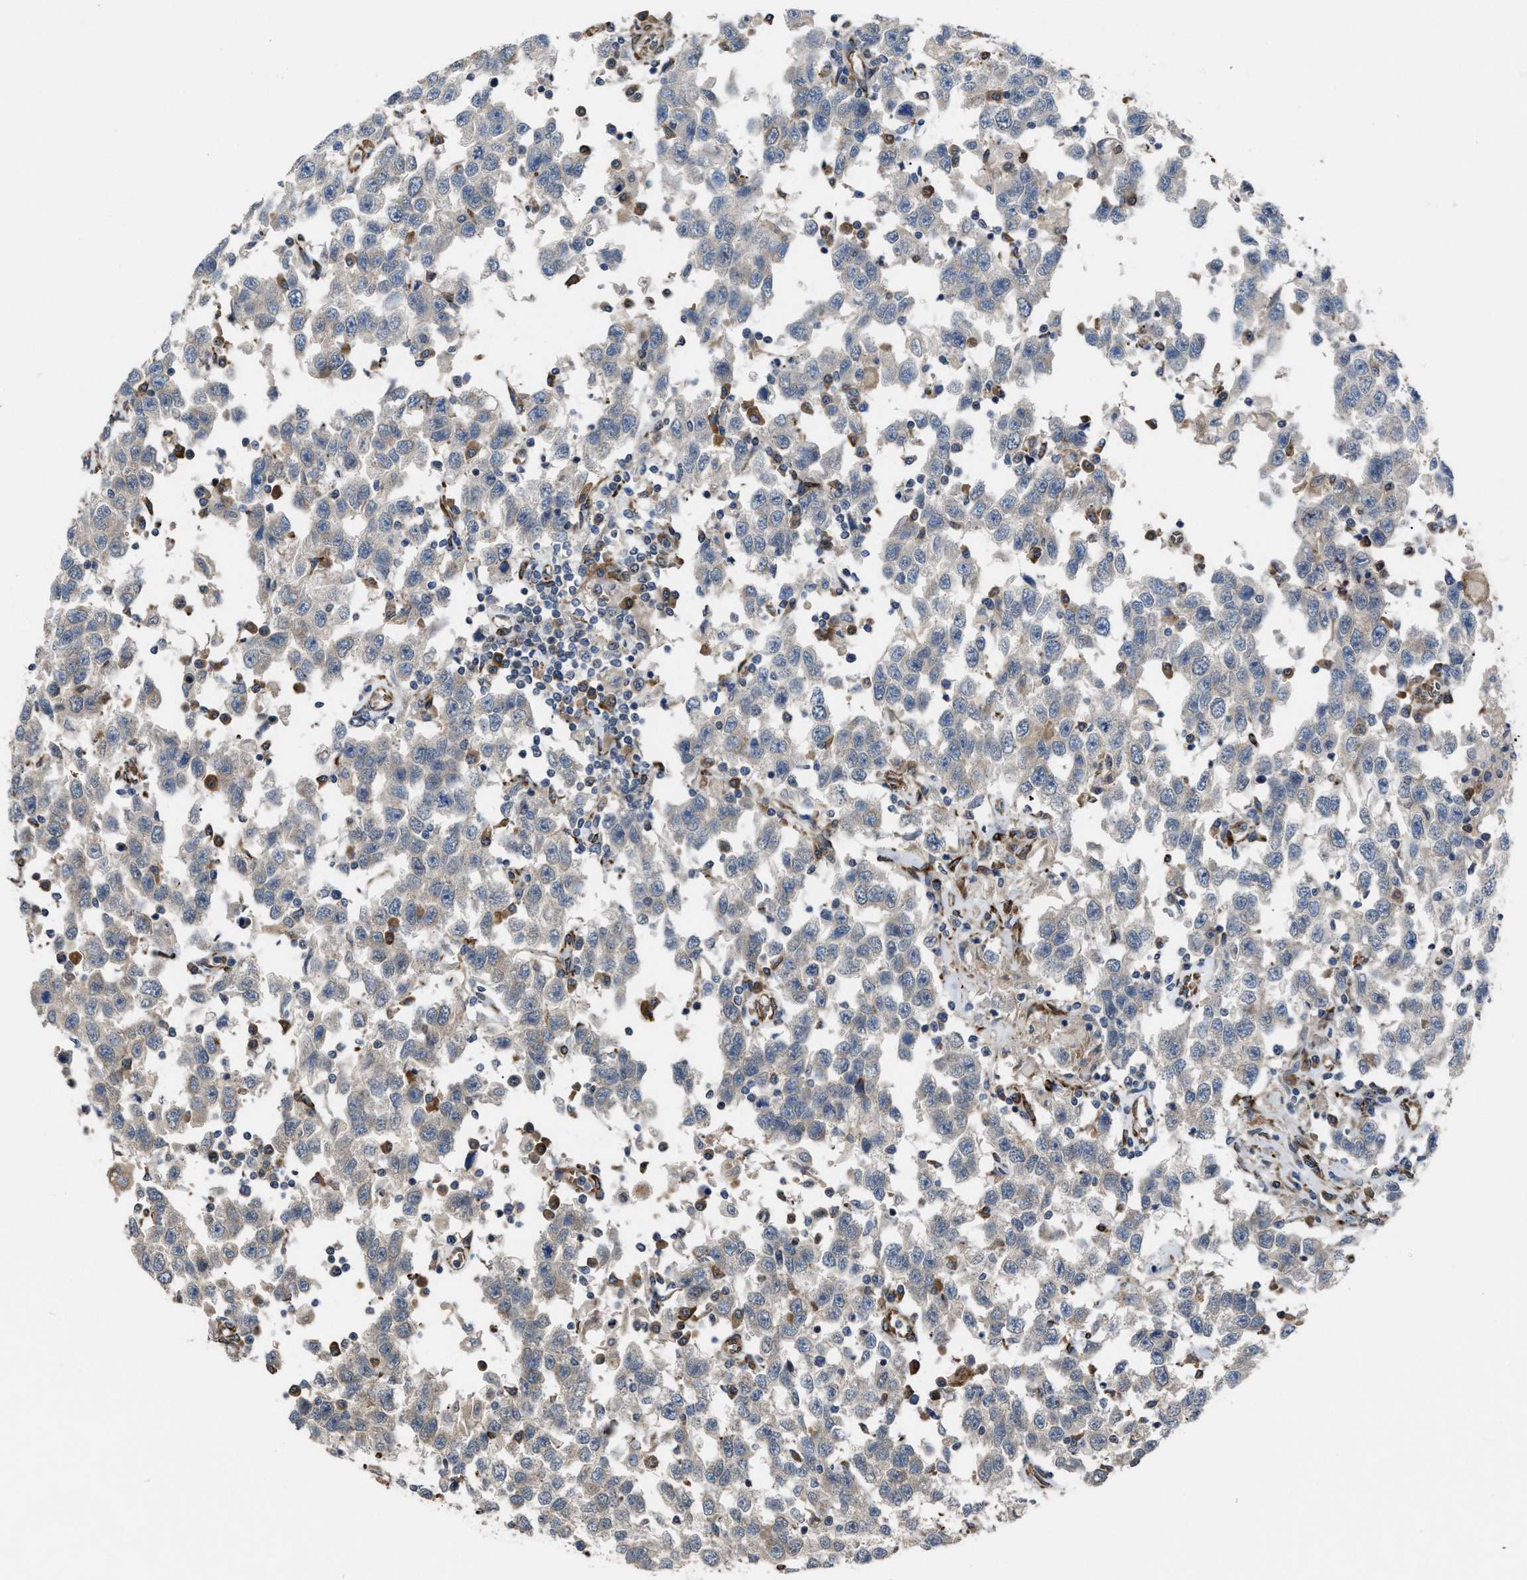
{"staining": {"intensity": "weak", "quantity": "<25%", "location": "cytoplasmic/membranous"}, "tissue": "testis cancer", "cell_type": "Tumor cells", "image_type": "cancer", "snomed": [{"axis": "morphology", "description": "Seminoma, NOS"}, {"axis": "topography", "description": "Testis"}], "caption": "Immunohistochemical staining of human testis cancer (seminoma) reveals no significant expression in tumor cells. (DAB (3,3'-diaminobenzidine) immunohistochemistry with hematoxylin counter stain).", "gene": "SELENOM", "patient": {"sex": "male", "age": 41}}